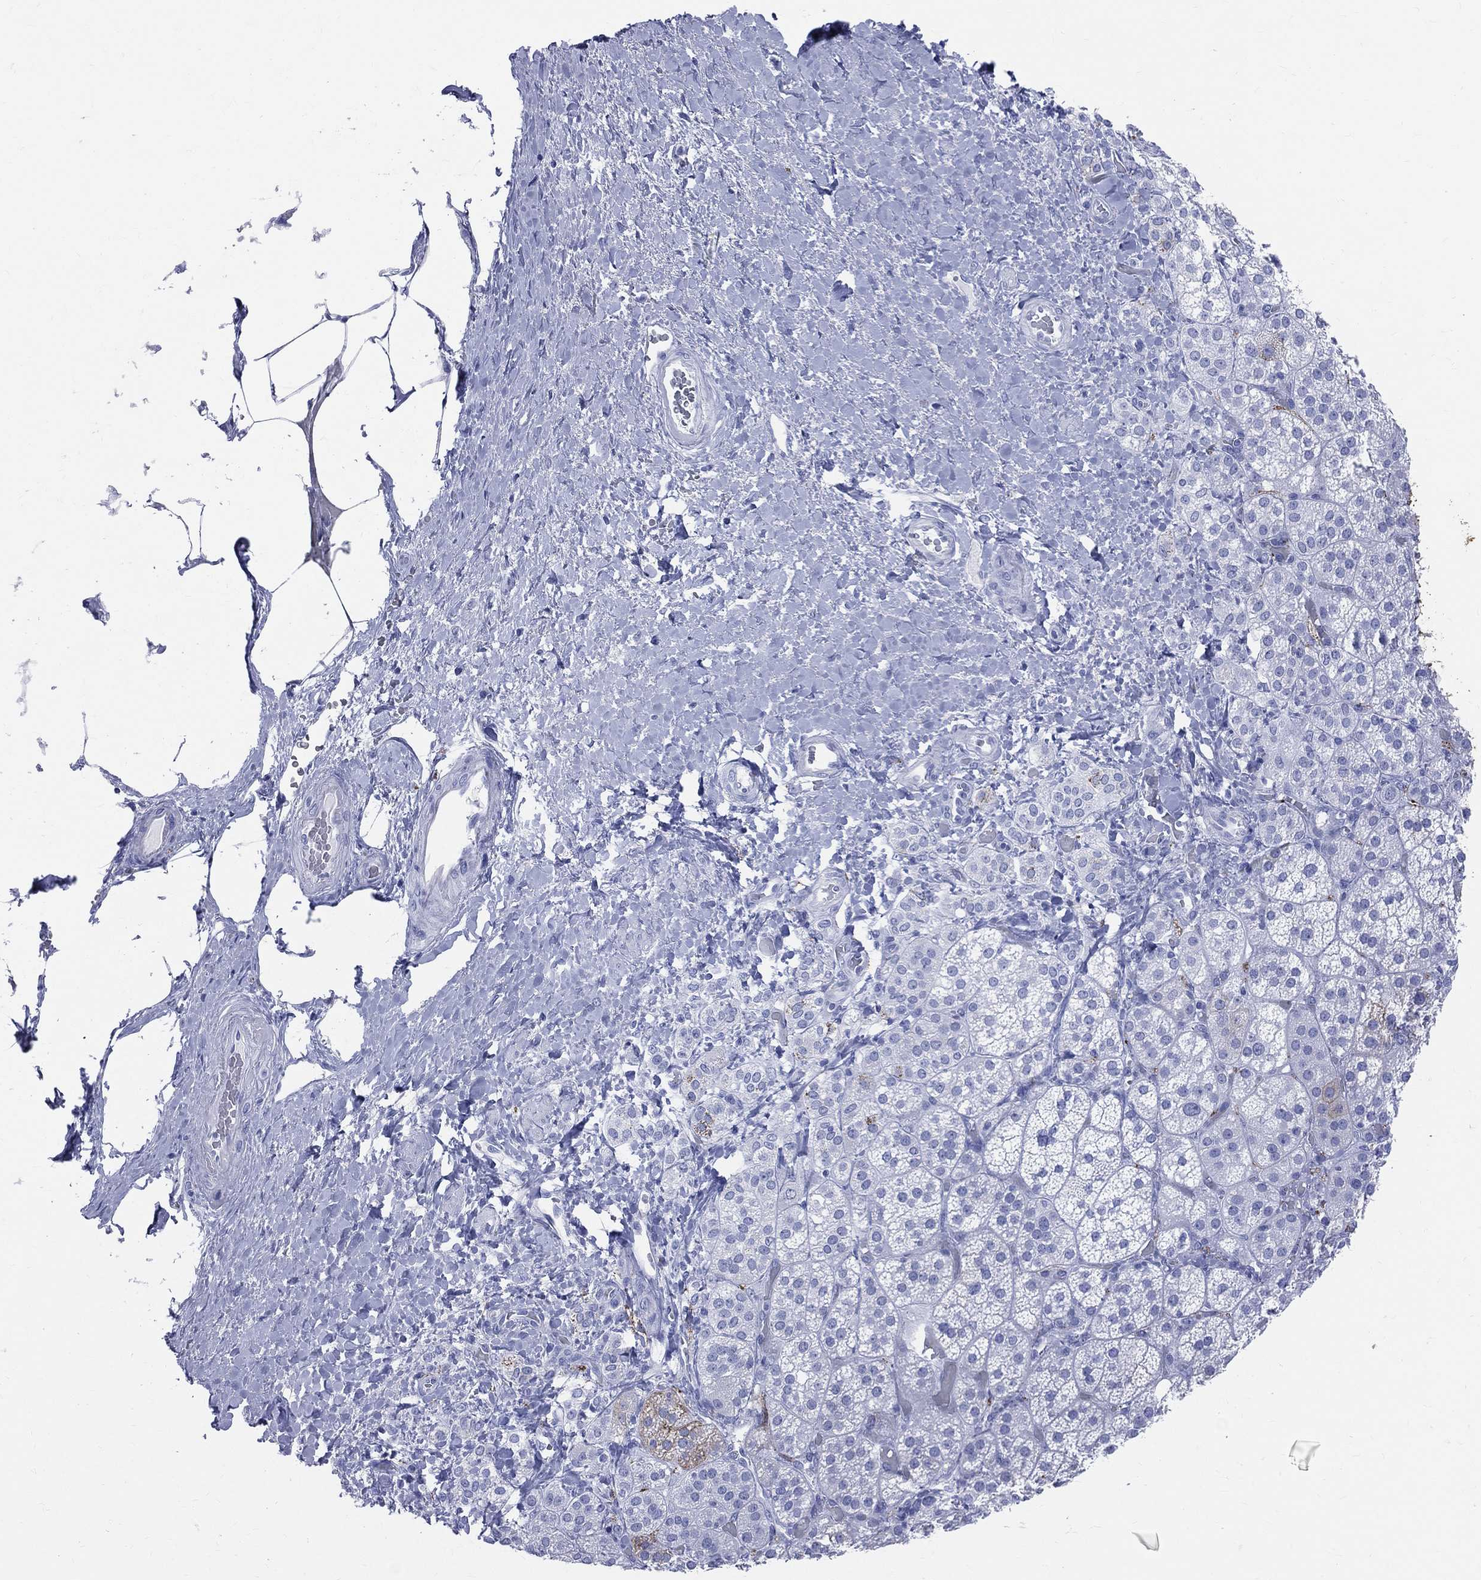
{"staining": {"intensity": "moderate", "quantity": "<25%", "location": "cytoplasmic/membranous"}, "tissue": "adrenal gland", "cell_type": "Glandular cells", "image_type": "normal", "snomed": [{"axis": "morphology", "description": "Normal tissue, NOS"}, {"axis": "topography", "description": "Adrenal gland"}], "caption": "A low amount of moderate cytoplasmic/membranous staining is identified in about <25% of glandular cells in unremarkable adrenal gland. (Stains: DAB in brown, nuclei in blue, Microscopy: brightfield microscopy at high magnification).", "gene": "SYP", "patient": {"sex": "male", "age": 57}}